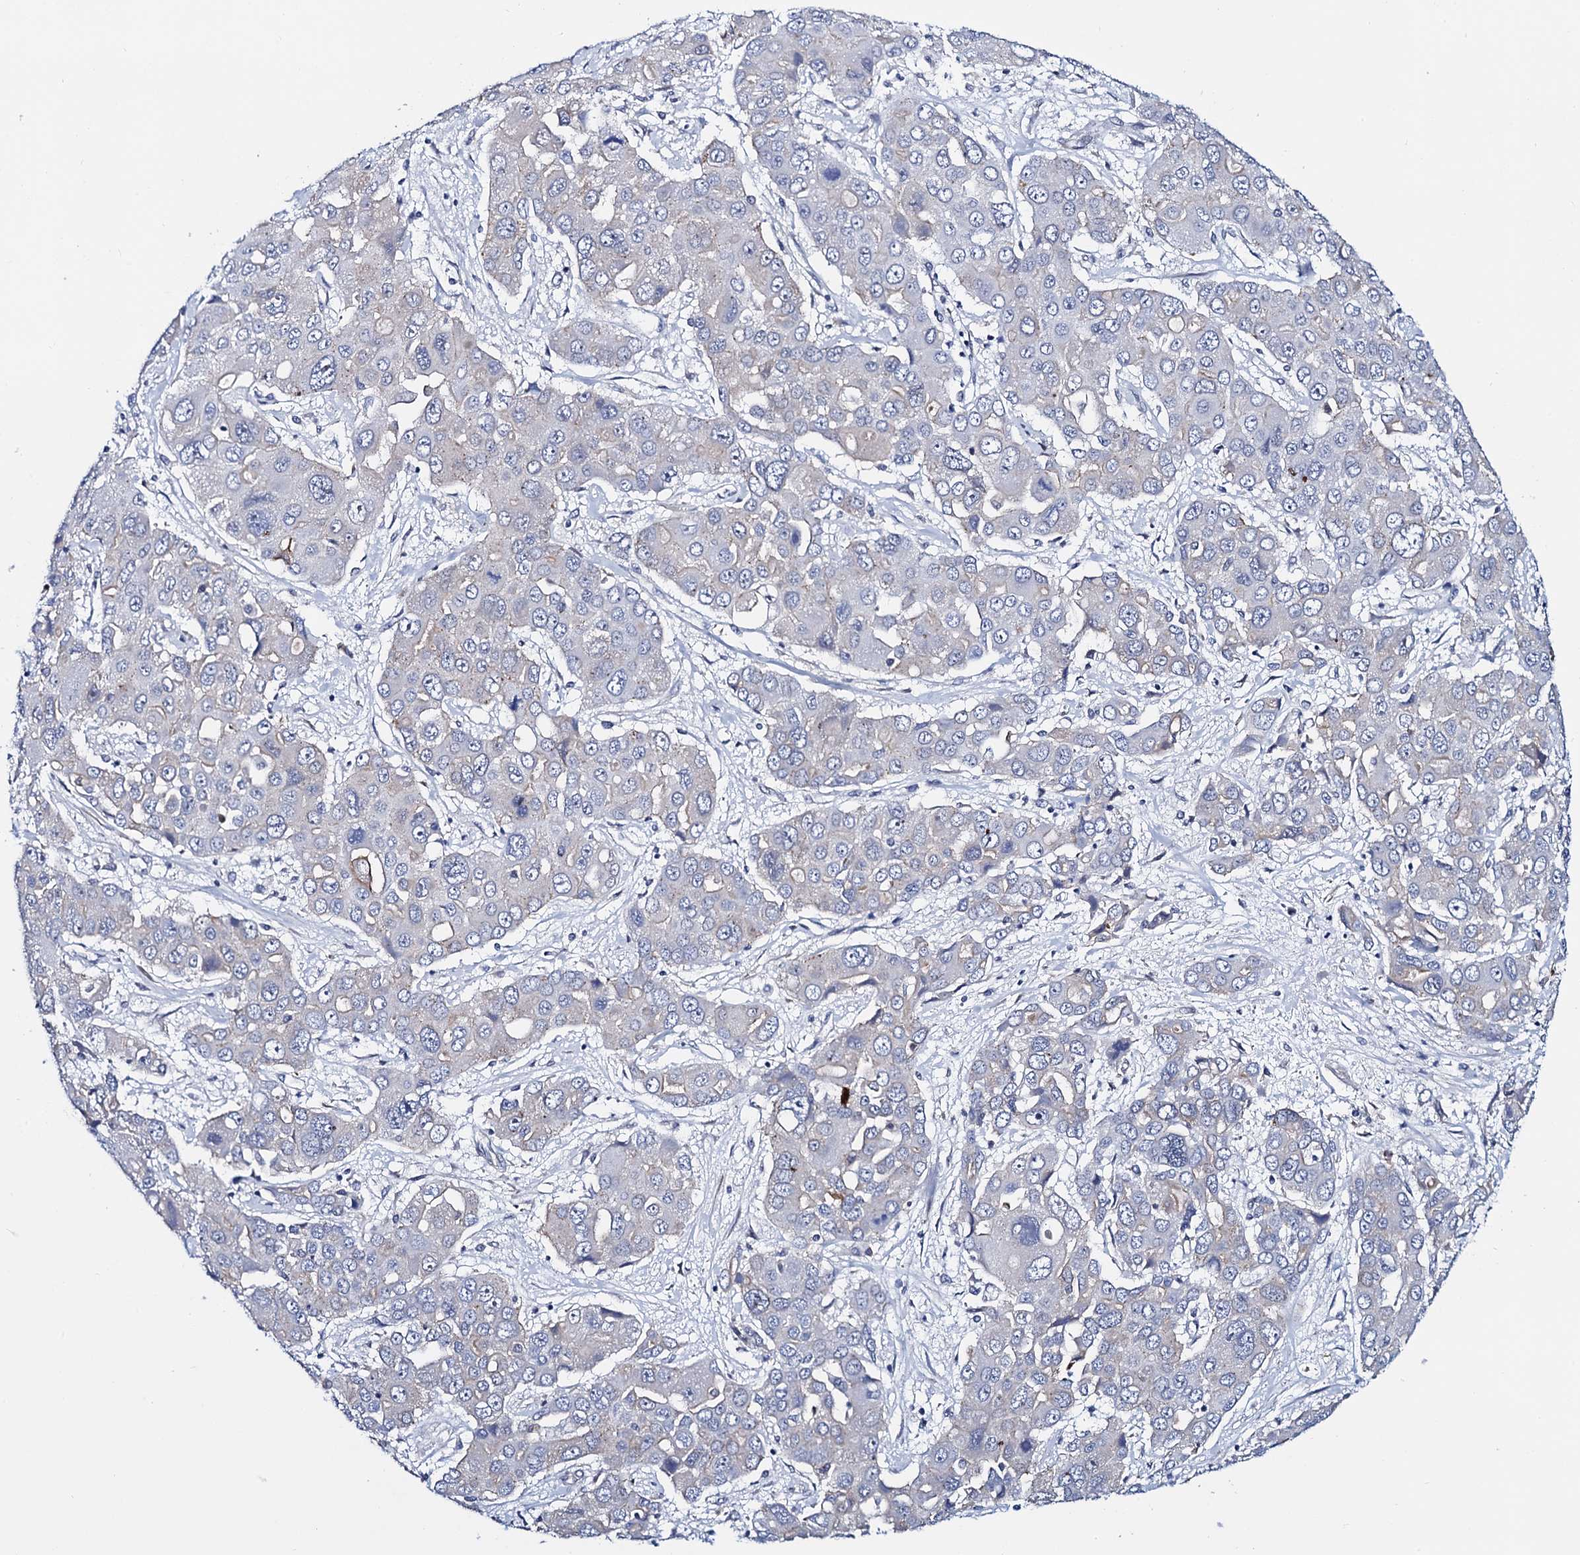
{"staining": {"intensity": "negative", "quantity": "none", "location": "none"}, "tissue": "liver cancer", "cell_type": "Tumor cells", "image_type": "cancer", "snomed": [{"axis": "morphology", "description": "Cholangiocarcinoma"}, {"axis": "topography", "description": "Liver"}], "caption": "Protein analysis of liver cholangiocarcinoma reveals no significant expression in tumor cells.", "gene": "C16orf87", "patient": {"sex": "male", "age": 67}}